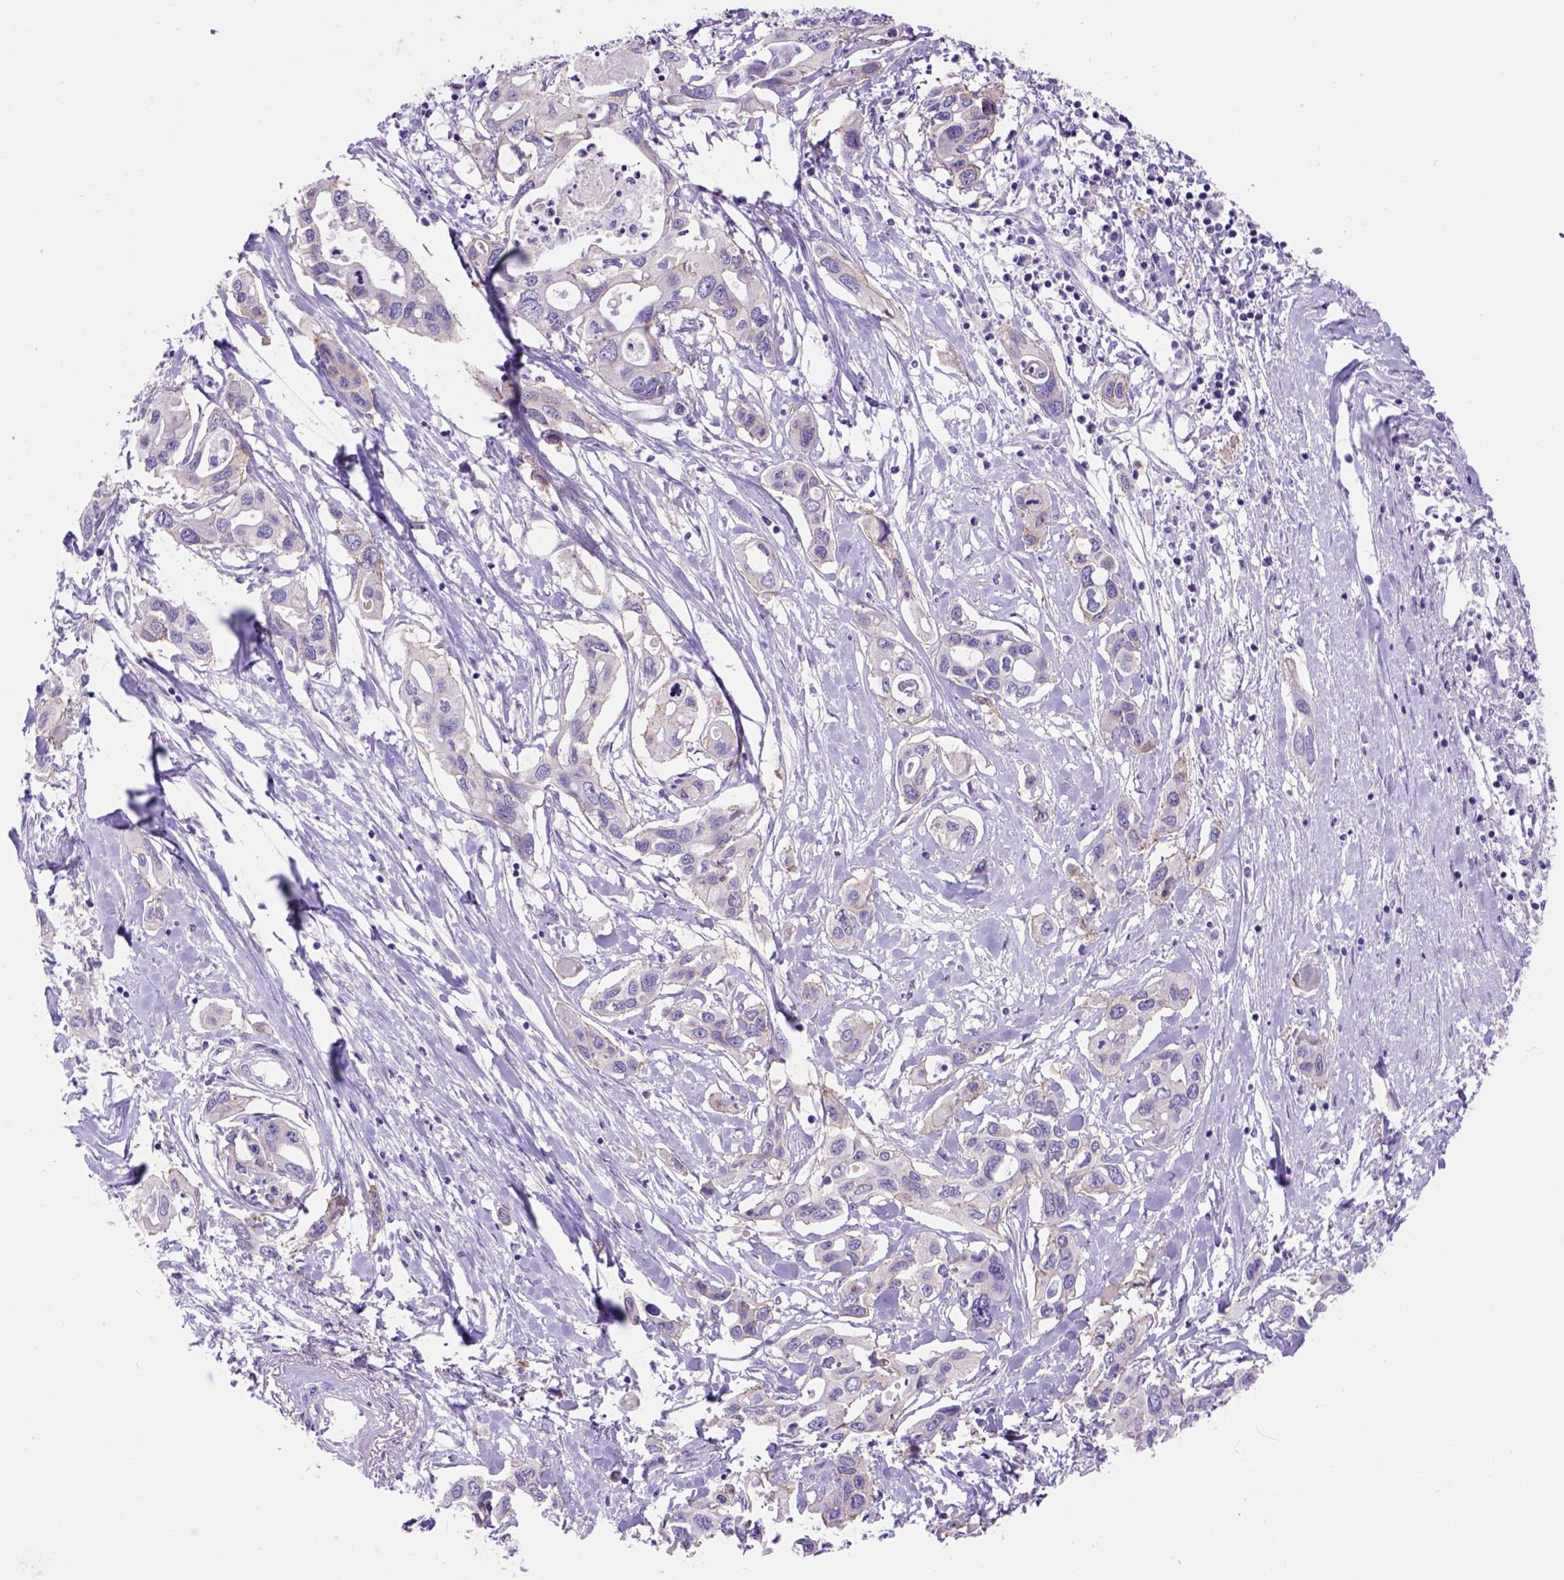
{"staining": {"intensity": "negative", "quantity": "none", "location": "none"}, "tissue": "pancreatic cancer", "cell_type": "Tumor cells", "image_type": "cancer", "snomed": [{"axis": "morphology", "description": "Adenocarcinoma, NOS"}, {"axis": "topography", "description": "Pancreas"}], "caption": "Immunohistochemistry (IHC) photomicrograph of neoplastic tissue: adenocarcinoma (pancreatic) stained with DAB reveals no significant protein positivity in tumor cells.", "gene": "EGFR", "patient": {"sex": "male", "age": 60}}